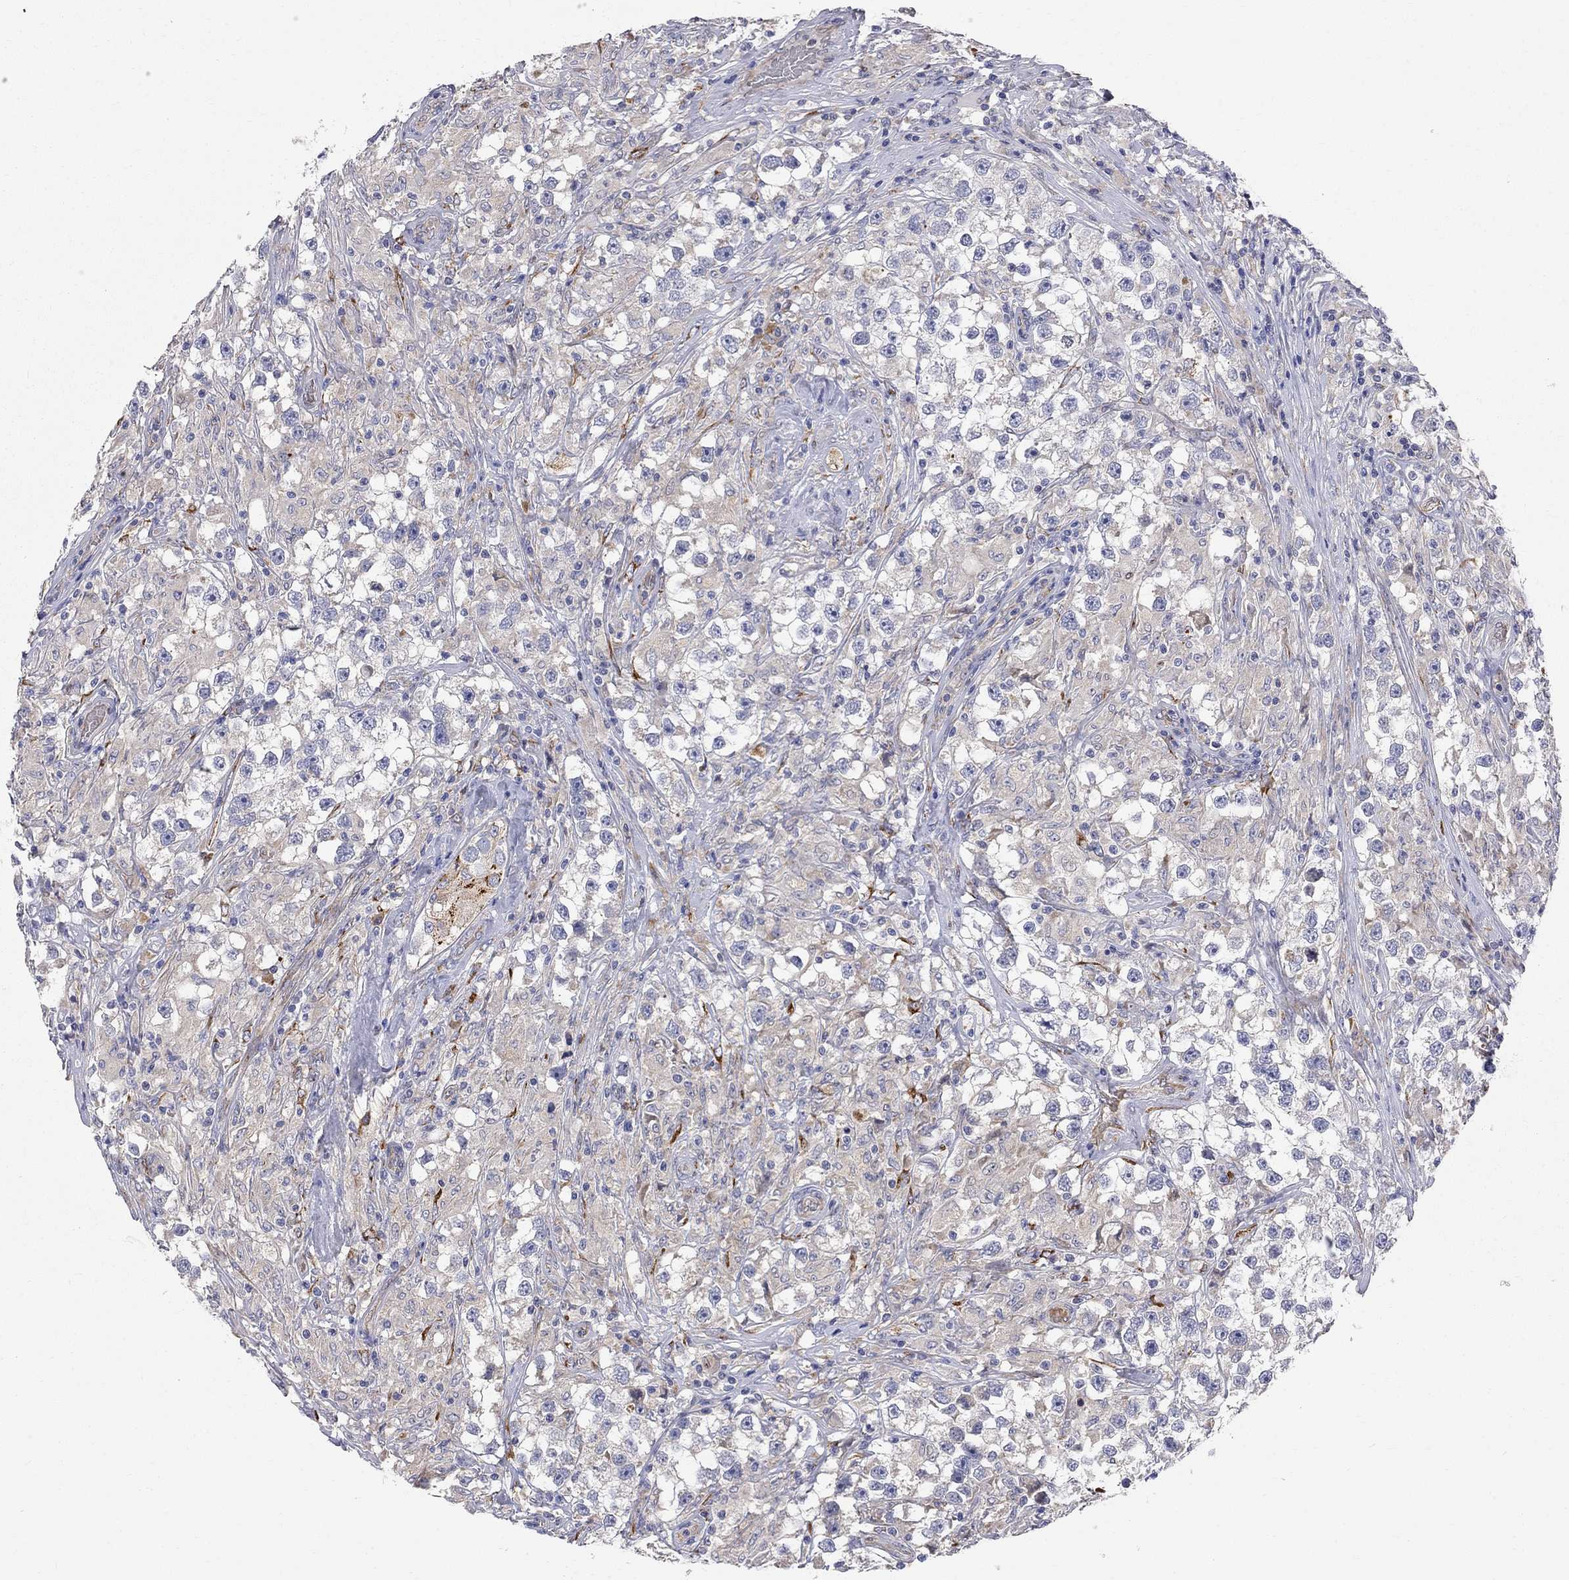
{"staining": {"intensity": "negative", "quantity": "none", "location": "none"}, "tissue": "testis cancer", "cell_type": "Tumor cells", "image_type": "cancer", "snomed": [{"axis": "morphology", "description": "Seminoma, NOS"}, {"axis": "topography", "description": "Testis"}], "caption": "High magnification brightfield microscopy of testis seminoma stained with DAB (3,3'-diaminobenzidine) (brown) and counterstained with hematoxylin (blue): tumor cells show no significant positivity.", "gene": "CASTOR1", "patient": {"sex": "male", "age": 46}}